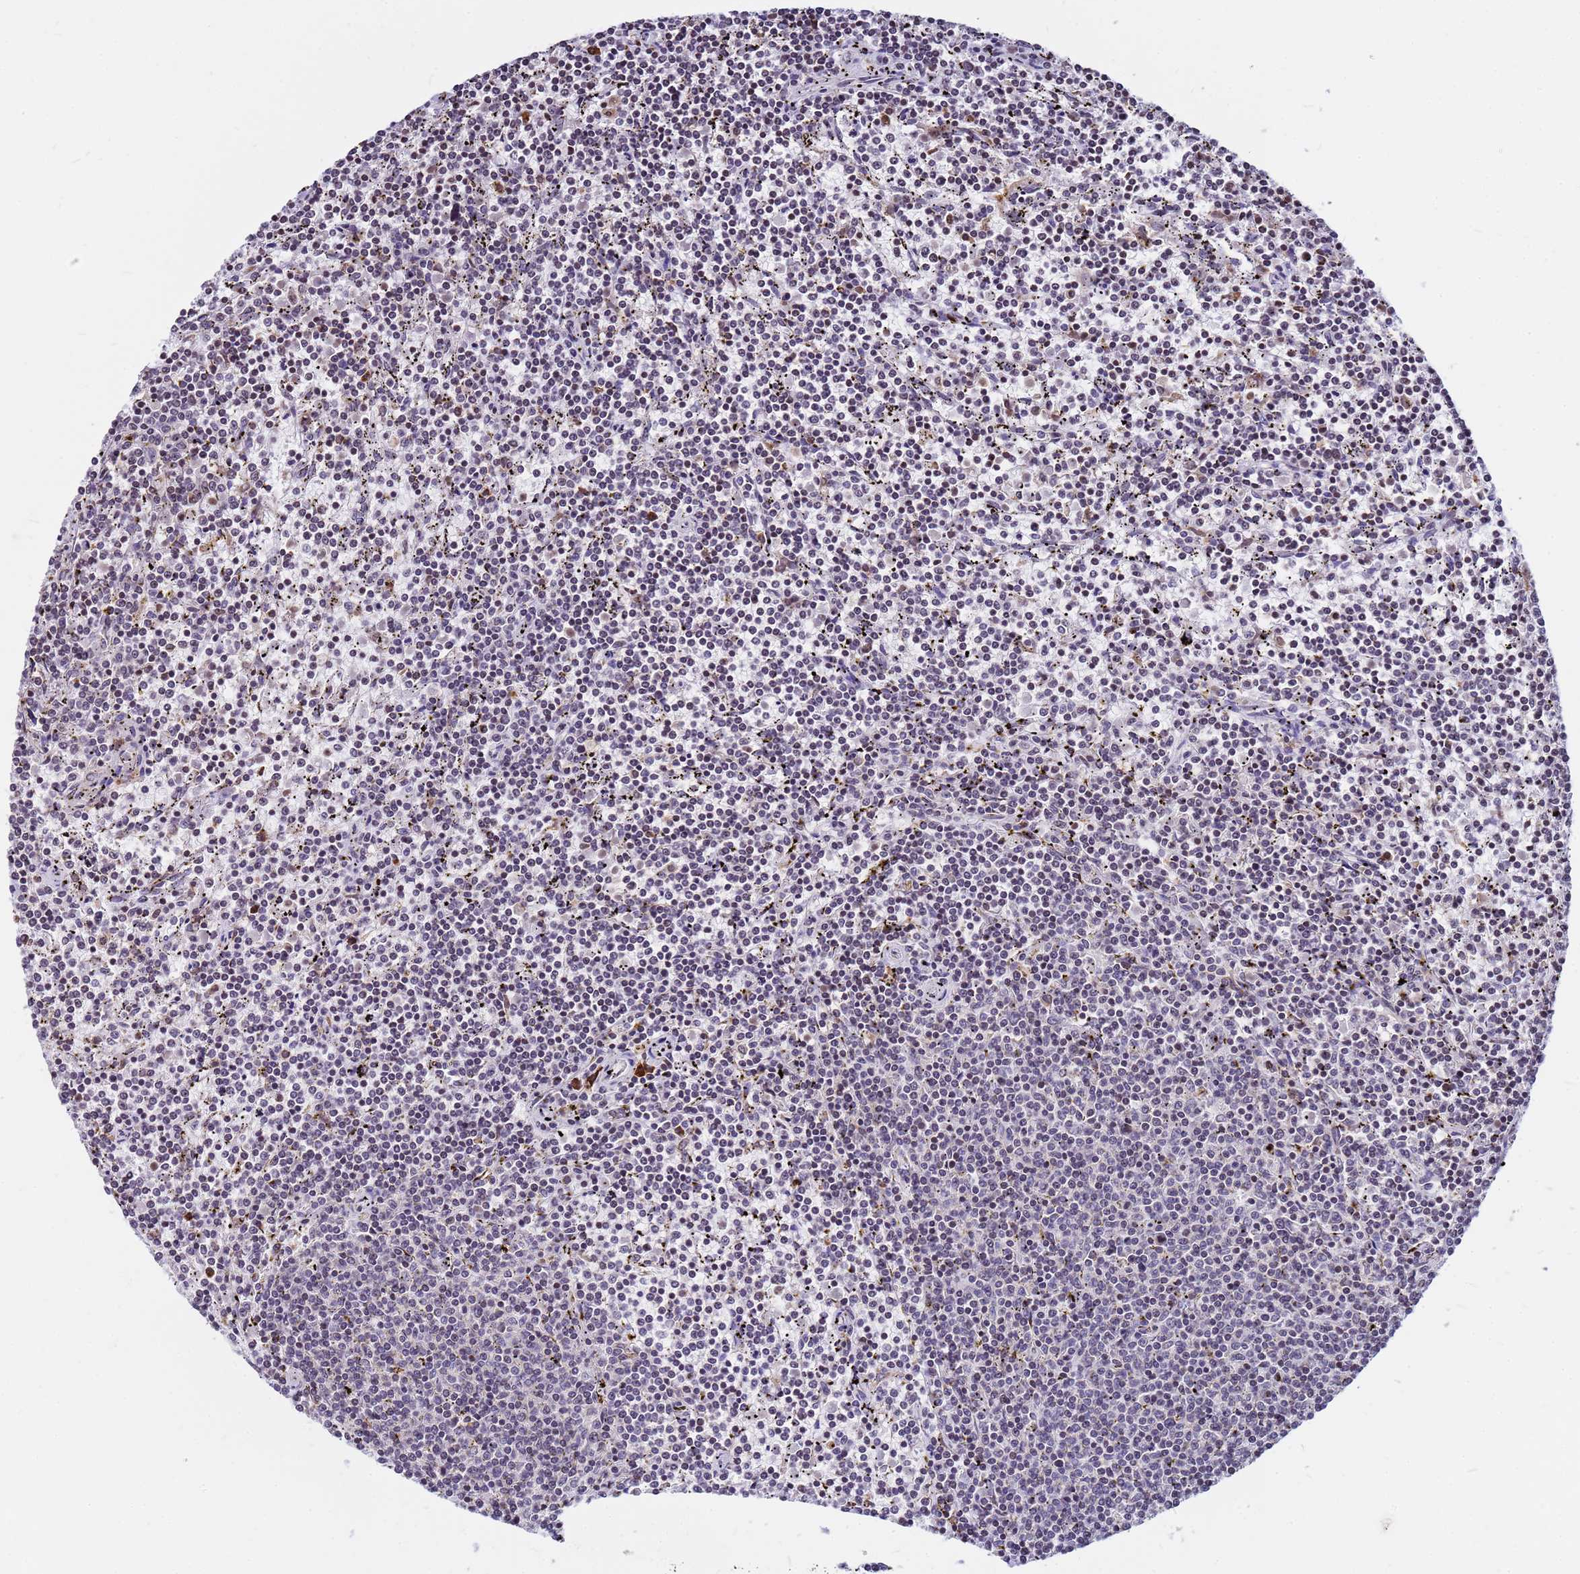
{"staining": {"intensity": "negative", "quantity": "none", "location": "none"}, "tissue": "lymphoma", "cell_type": "Tumor cells", "image_type": "cancer", "snomed": [{"axis": "morphology", "description": "Malignant lymphoma, non-Hodgkin's type, Low grade"}, {"axis": "topography", "description": "Spleen"}], "caption": "Immunohistochemistry photomicrograph of lymphoma stained for a protein (brown), which demonstrates no staining in tumor cells.", "gene": "SSR4", "patient": {"sex": "female", "age": 50}}